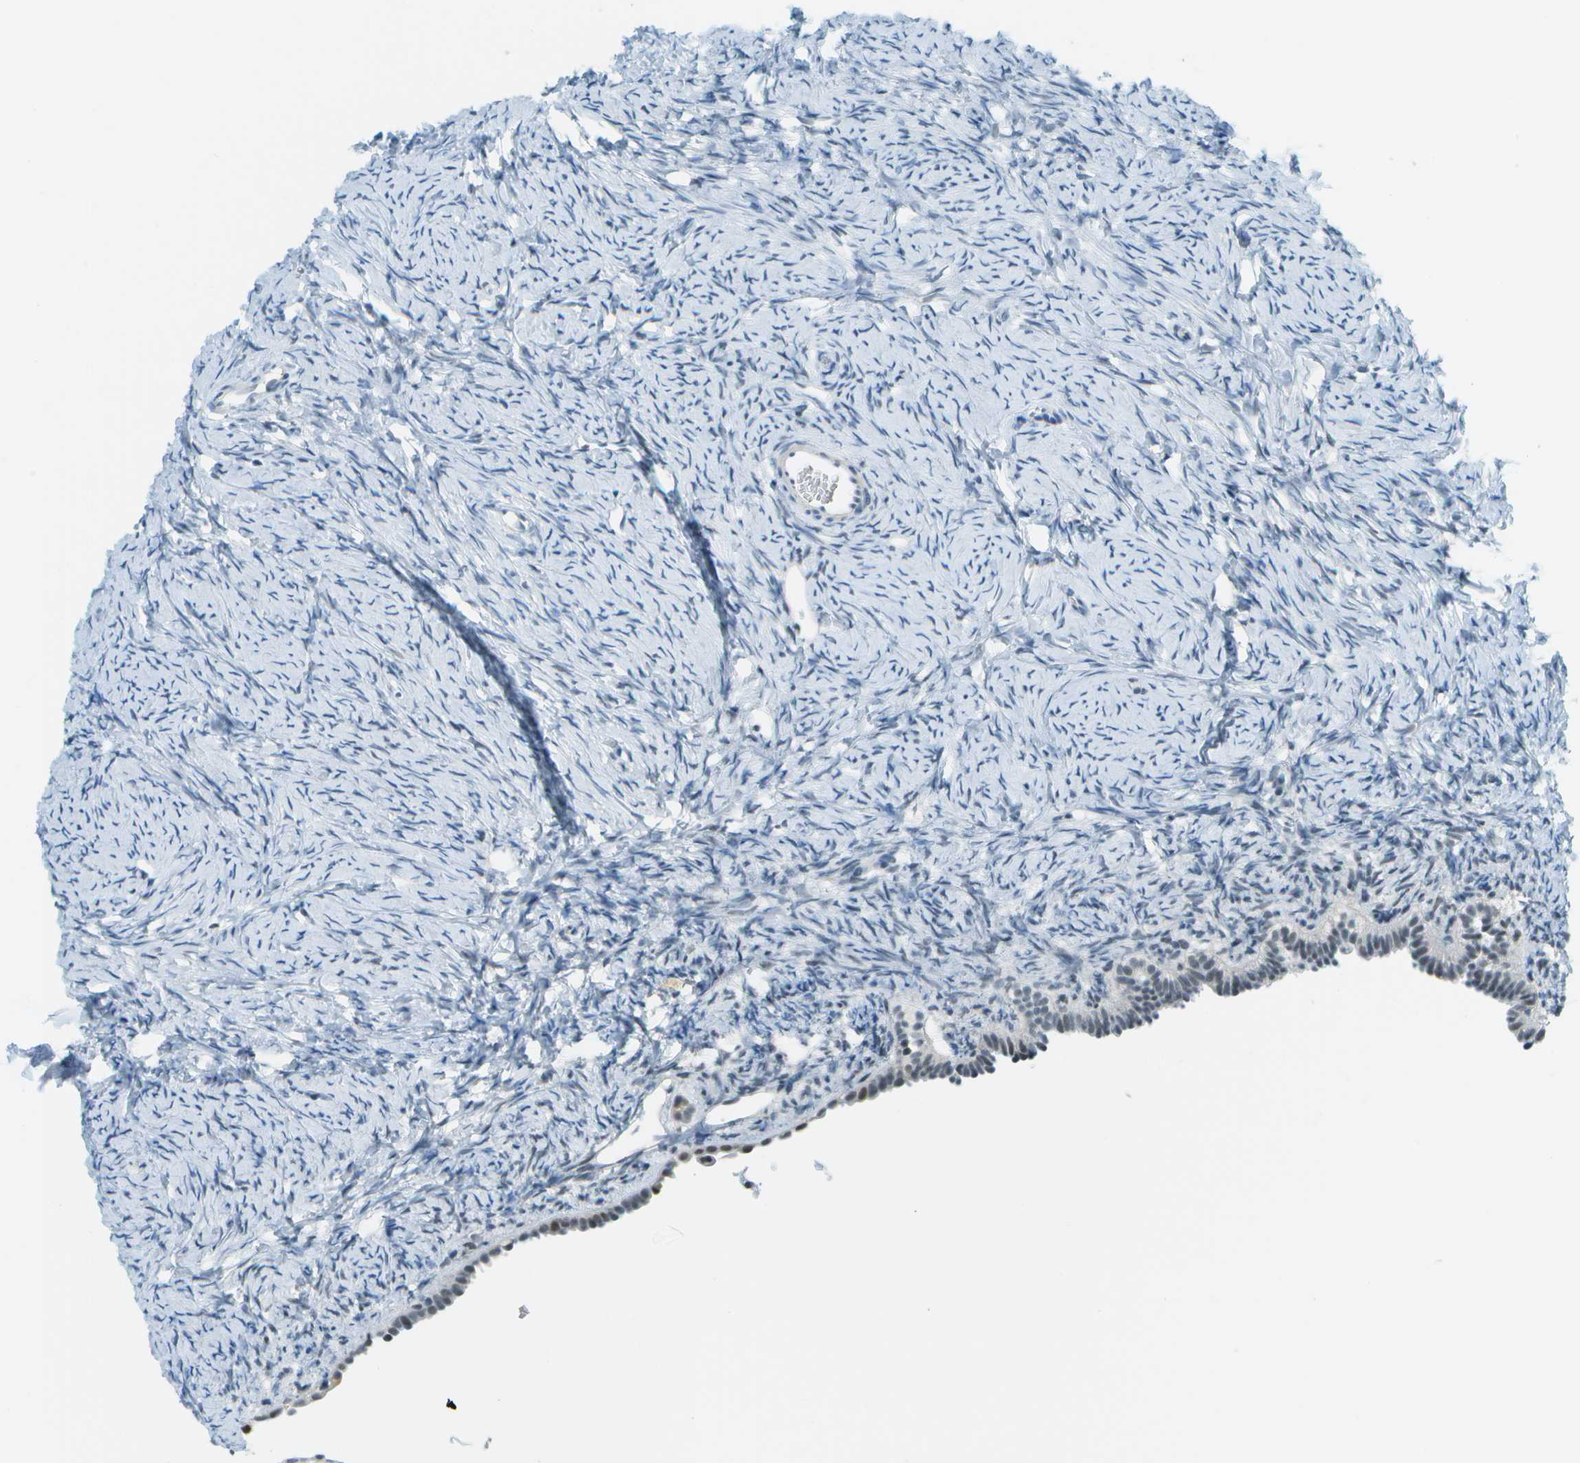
{"staining": {"intensity": "negative", "quantity": "none", "location": "none"}, "tissue": "ovary", "cell_type": "Ovarian stroma cells", "image_type": "normal", "snomed": [{"axis": "morphology", "description": "Normal tissue, NOS"}, {"axis": "topography", "description": "Ovary"}], "caption": "Normal ovary was stained to show a protein in brown. There is no significant staining in ovarian stroma cells. Nuclei are stained in blue.", "gene": "NEK11", "patient": {"sex": "female", "age": 33}}